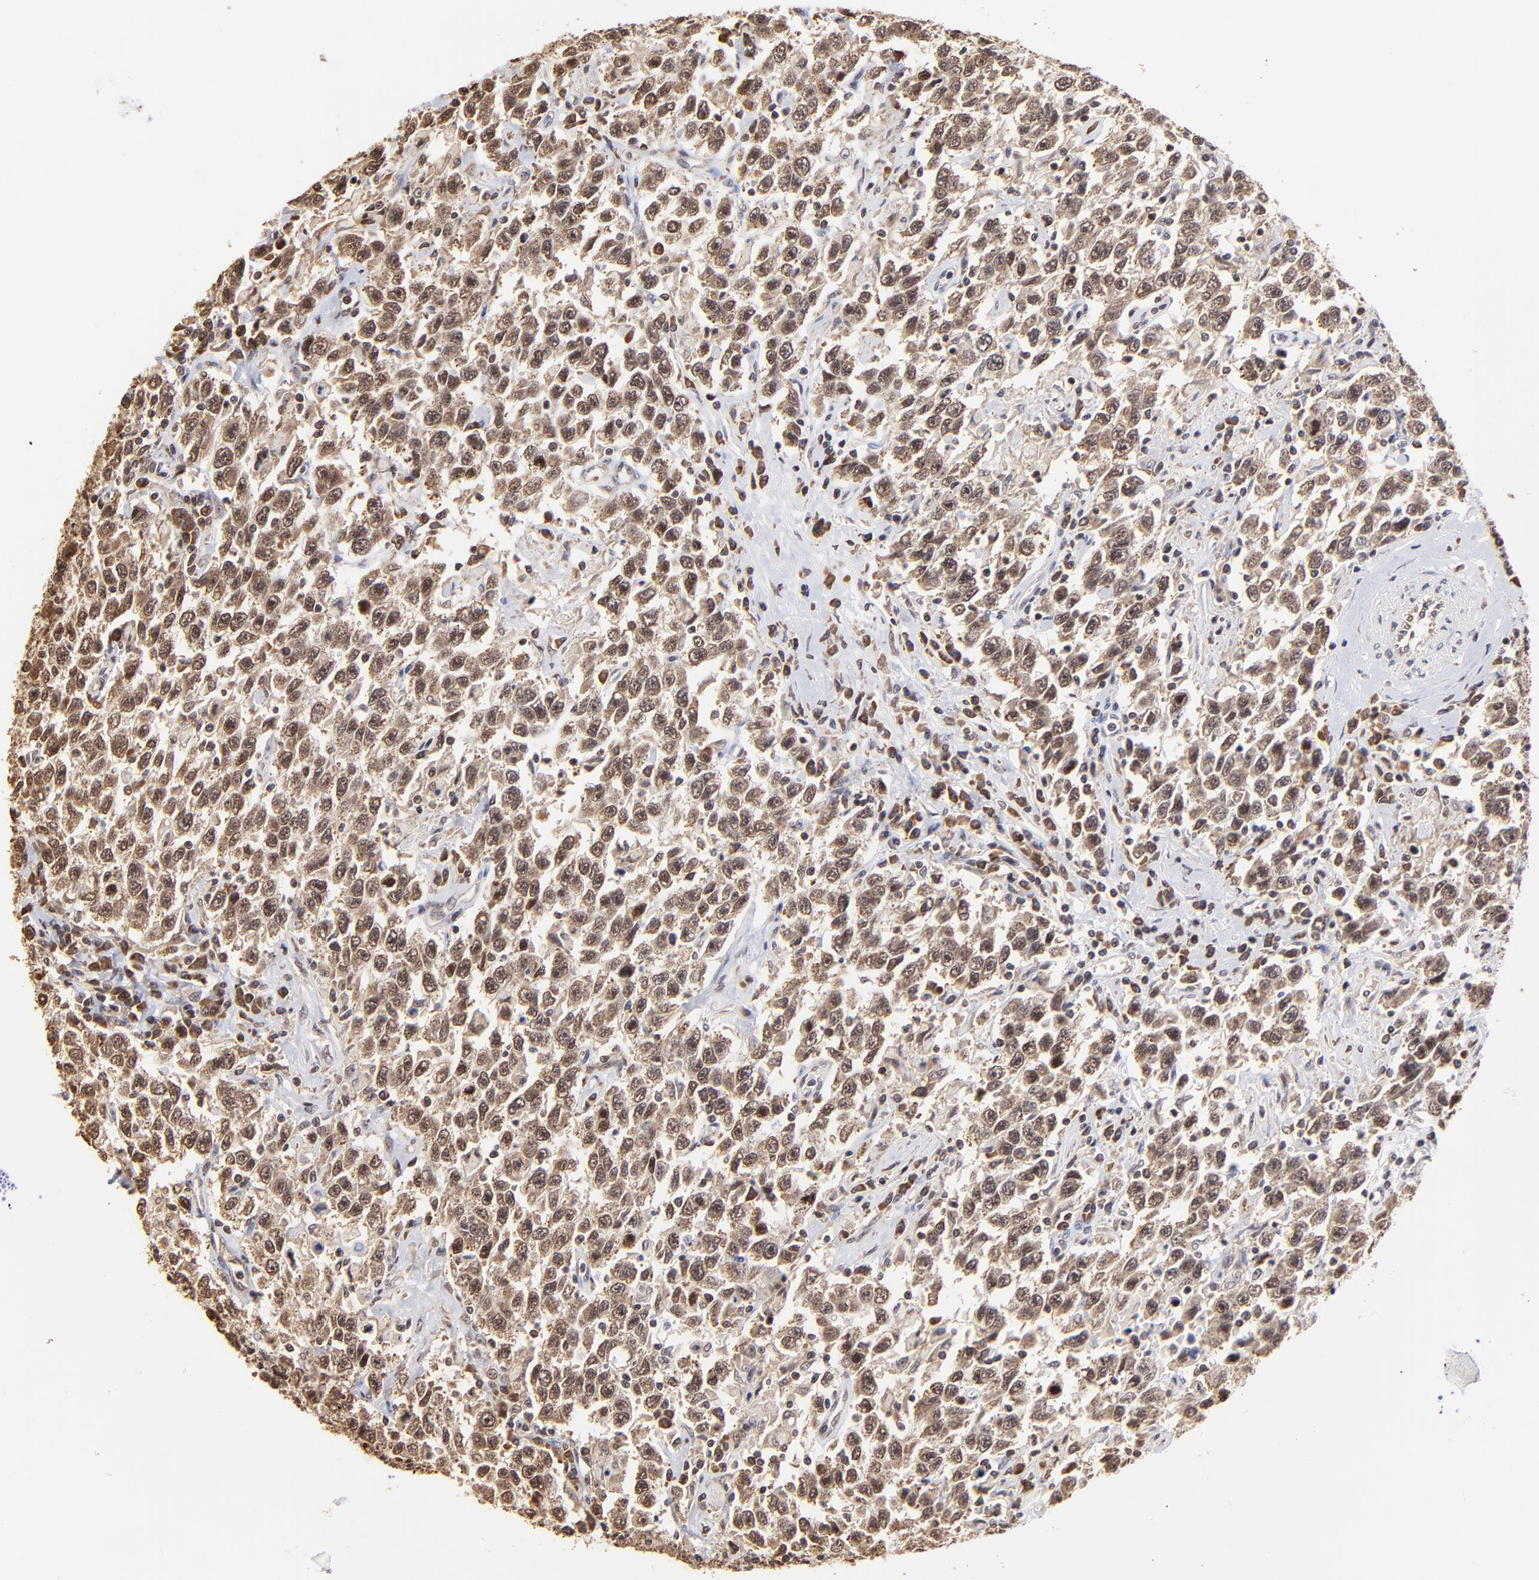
{"staining": {"intensity": "moderate", "quantity": ">75%", "location": "cytoplasmic/membranous,nuclear"}, "tissue": "testis cancer", "cell_type": "Tumor cells", "image_type": "cancer", "snomed": [{"axis": "morphology", "description": "Seminoma, NOS"}, {"axis": "topography", "description": "Testis"}], "caption": "Tumor cells reveal medium levels of moderate cytoplasmic/membranous and nuclear expression in about >75% of cells in testis cancer (seminoma).", "gene": "BRPF1", "patient": {"sex": "male", "age": 41}}